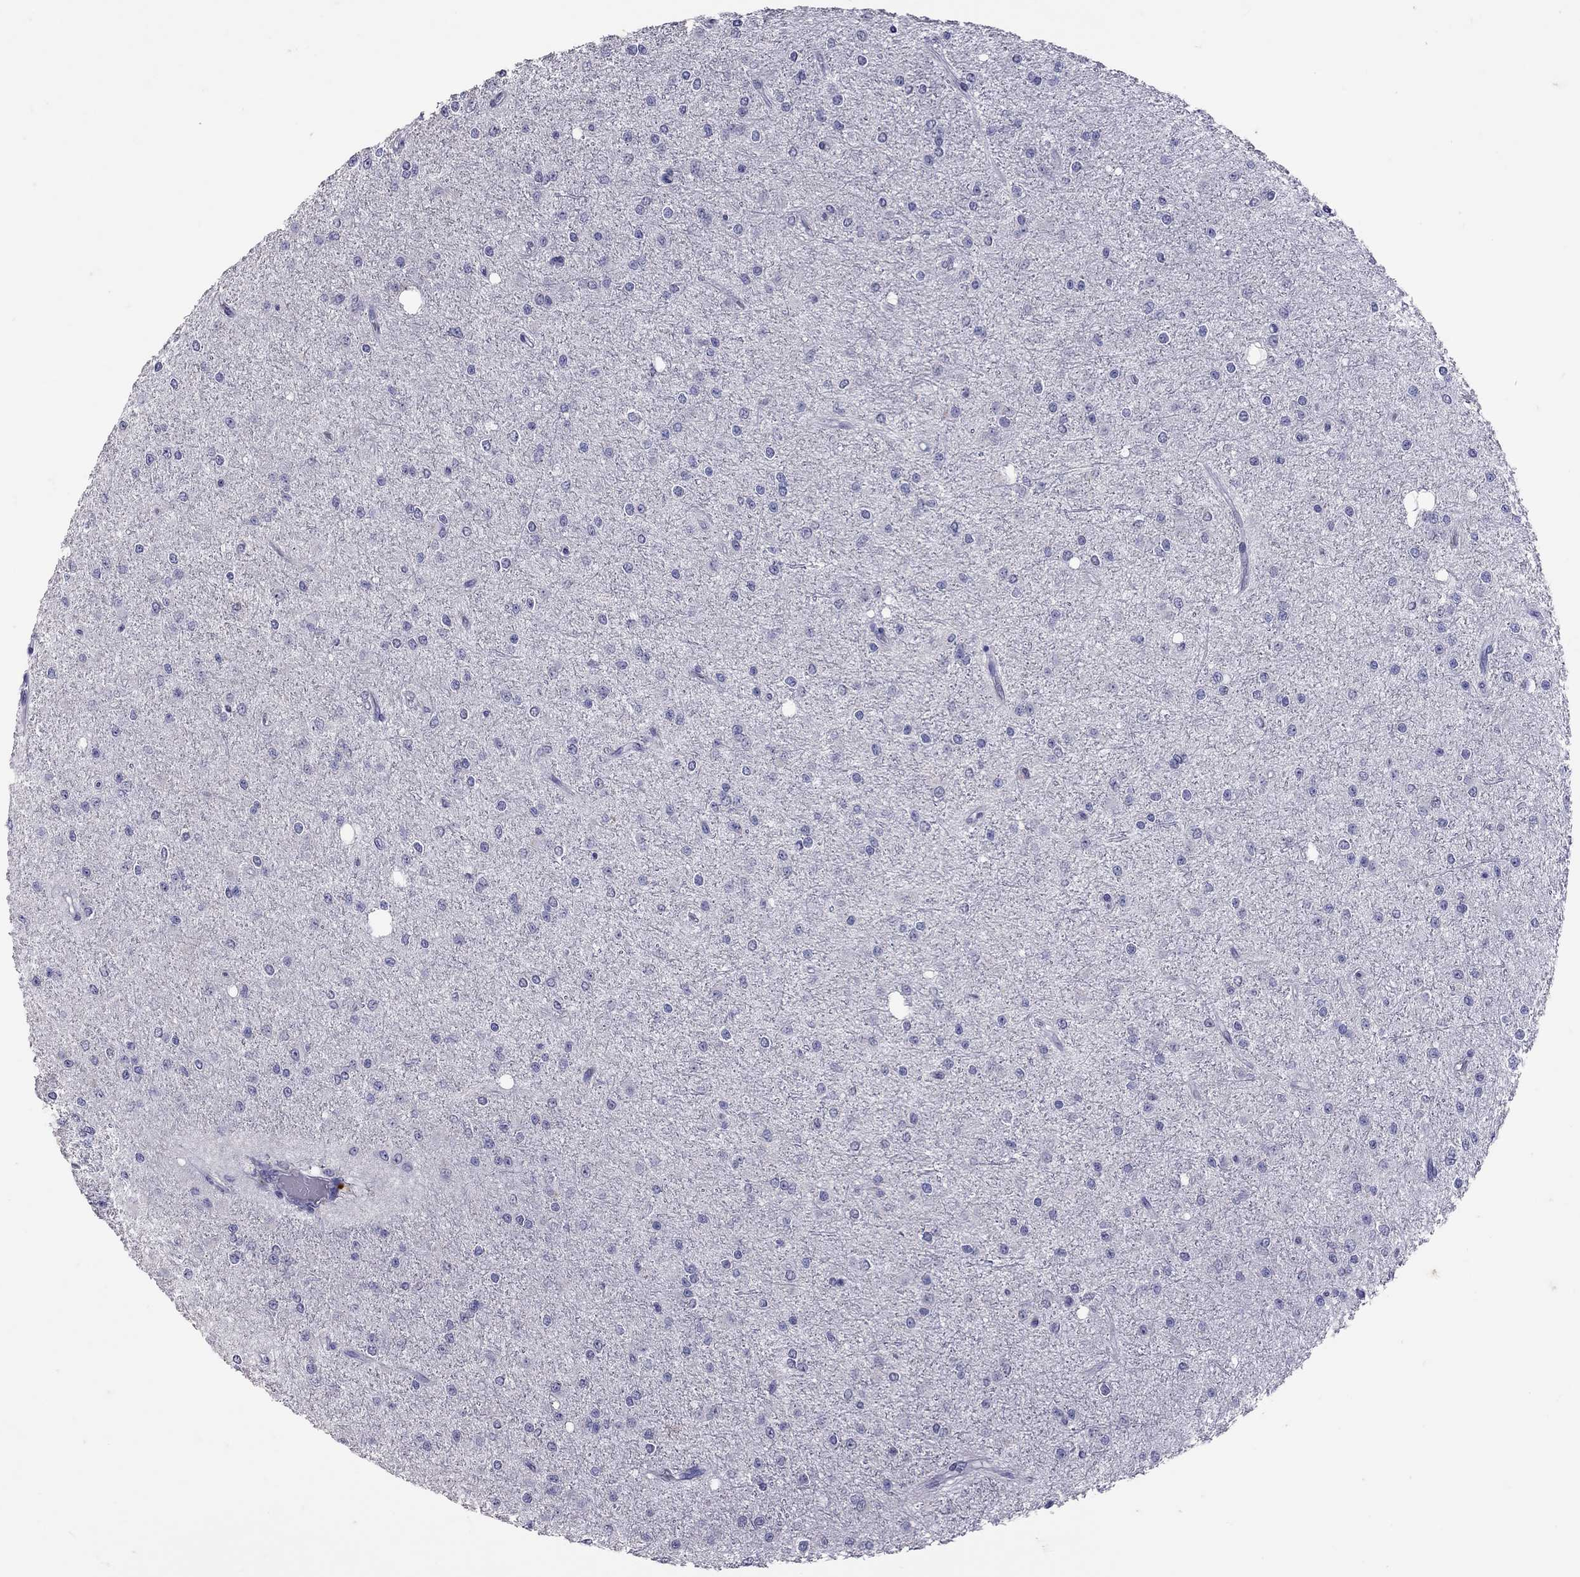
{"staining": {"intensity": "negative", "quantity": "none", "location": "none"}, "tissue": "glioma", "cell_type": "Tumor cells", "image_type": "cancer", "snomed": [{"axis": "morphology", "description": "Glioma, malignant, Low grade"}, {"axis": "topography", "description": "Brain"}], "caption": "Immunohistochemistry (IHC) micrograph of human malignant low-grade glioma stained for a protein (brown), which displays no expression in tumor cells. (DAB immunohistochemistry (IHC) with hematoxylin counter stain).", "gene": "SLAMF1", "patient": {"sex": "male", "age": 27}}